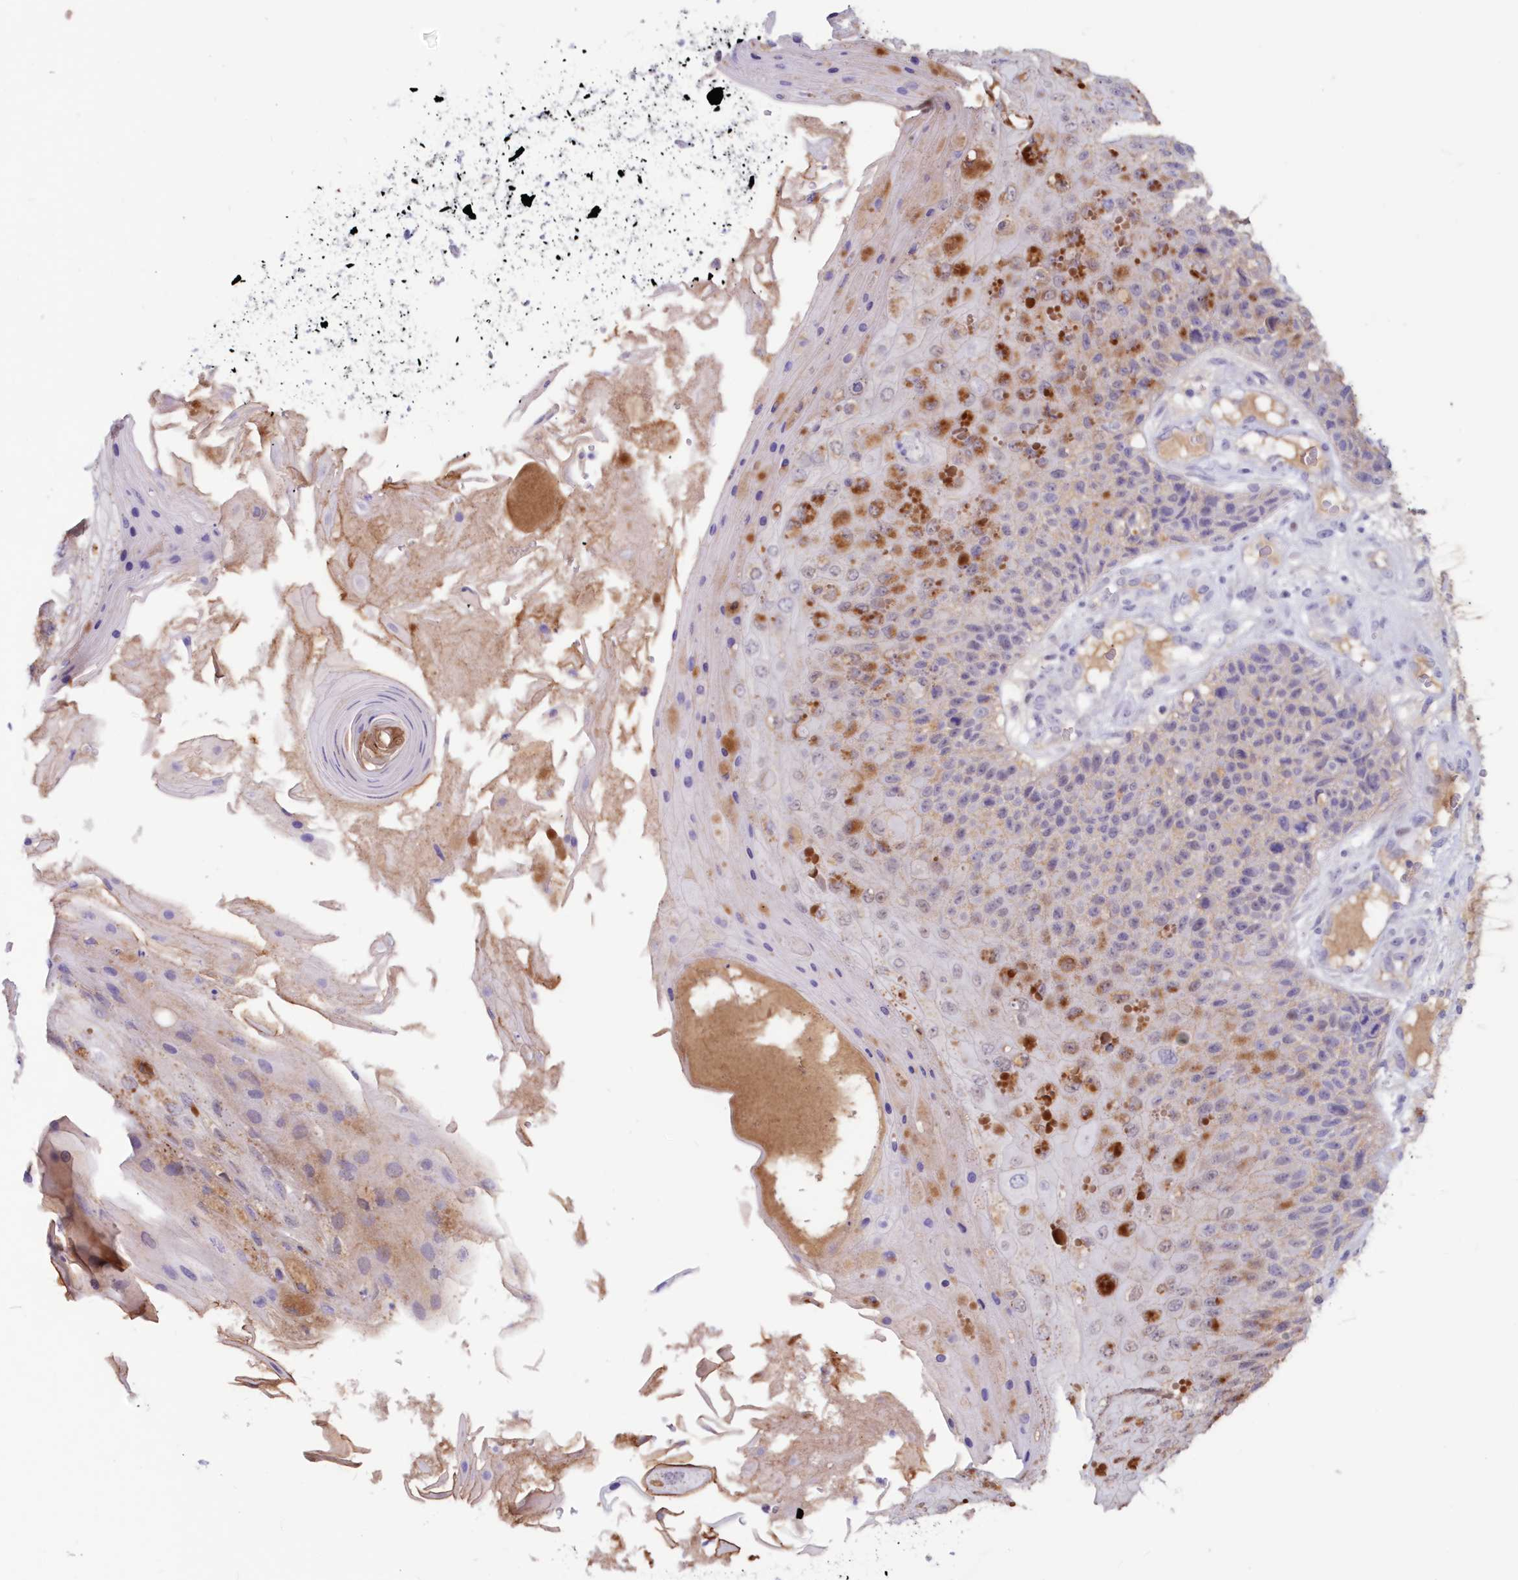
{"staining": {"intensity": "moderate", "quantity": "<25%", "location": "cytoplasmic/membranous"}, "tissue": "skin cancer", "cell_type": "Tumor cells", "image_type": "cancer", "snomed": [{"axis": "morphology", "description": "Squamous cell carcinoma, NOS"}, {"axis": "topography", "description": "Skin"}], "caption": "There is low levels of moderate cytoplasmic/membranous expression in tumor cells of skin cancer, as demonstrated by immunohistochemical staining (brown color).", "gene": "SNED1", "patient": {"sex": "female", "age": 88}}